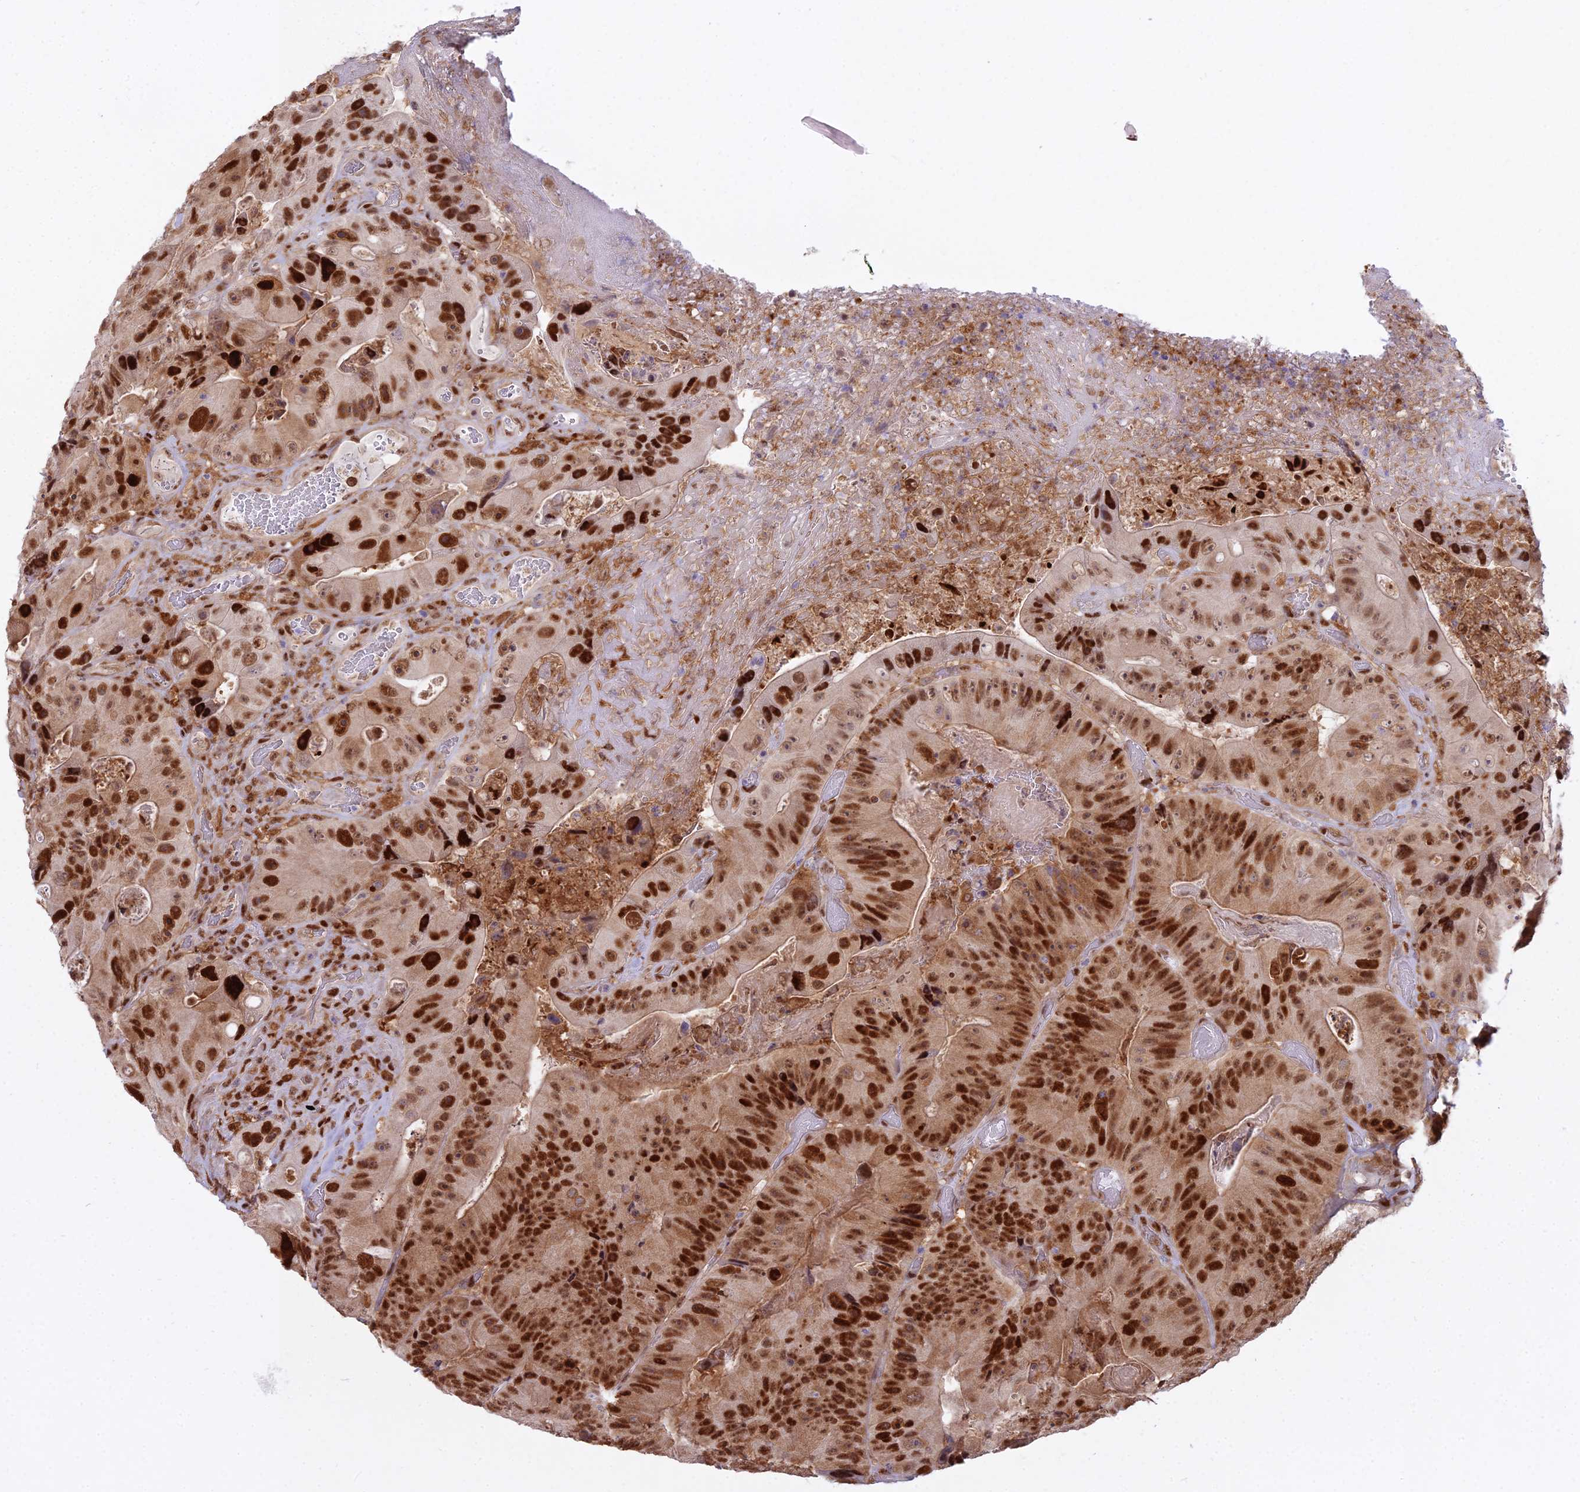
{"staining": {"intensity": "strong", "quantity": ">75%", "location": "nuclear"}, "tissue": "colorectal cancer", "cell_type": "Tumor cells", "image_type": "cancer", "snomed": [{"axis": "morphology", "description": "Adenocarcinoma, NOS"}, {"axis": "topography", "description": "Colon"}], "caption": "Colorectal cancer tissue reveals strong nuclear positivity in about >75% of tumor cells, visualized by immunohistochemistry. The protein of interest is stained brown, and the nuclei are stained in blue (DAB (3,3'-diaminobenzidine) IHC with brightfield microscopy, high magnification).", "gene": "NPEPL1", "patient": {"sex": "female", "age": 86}}